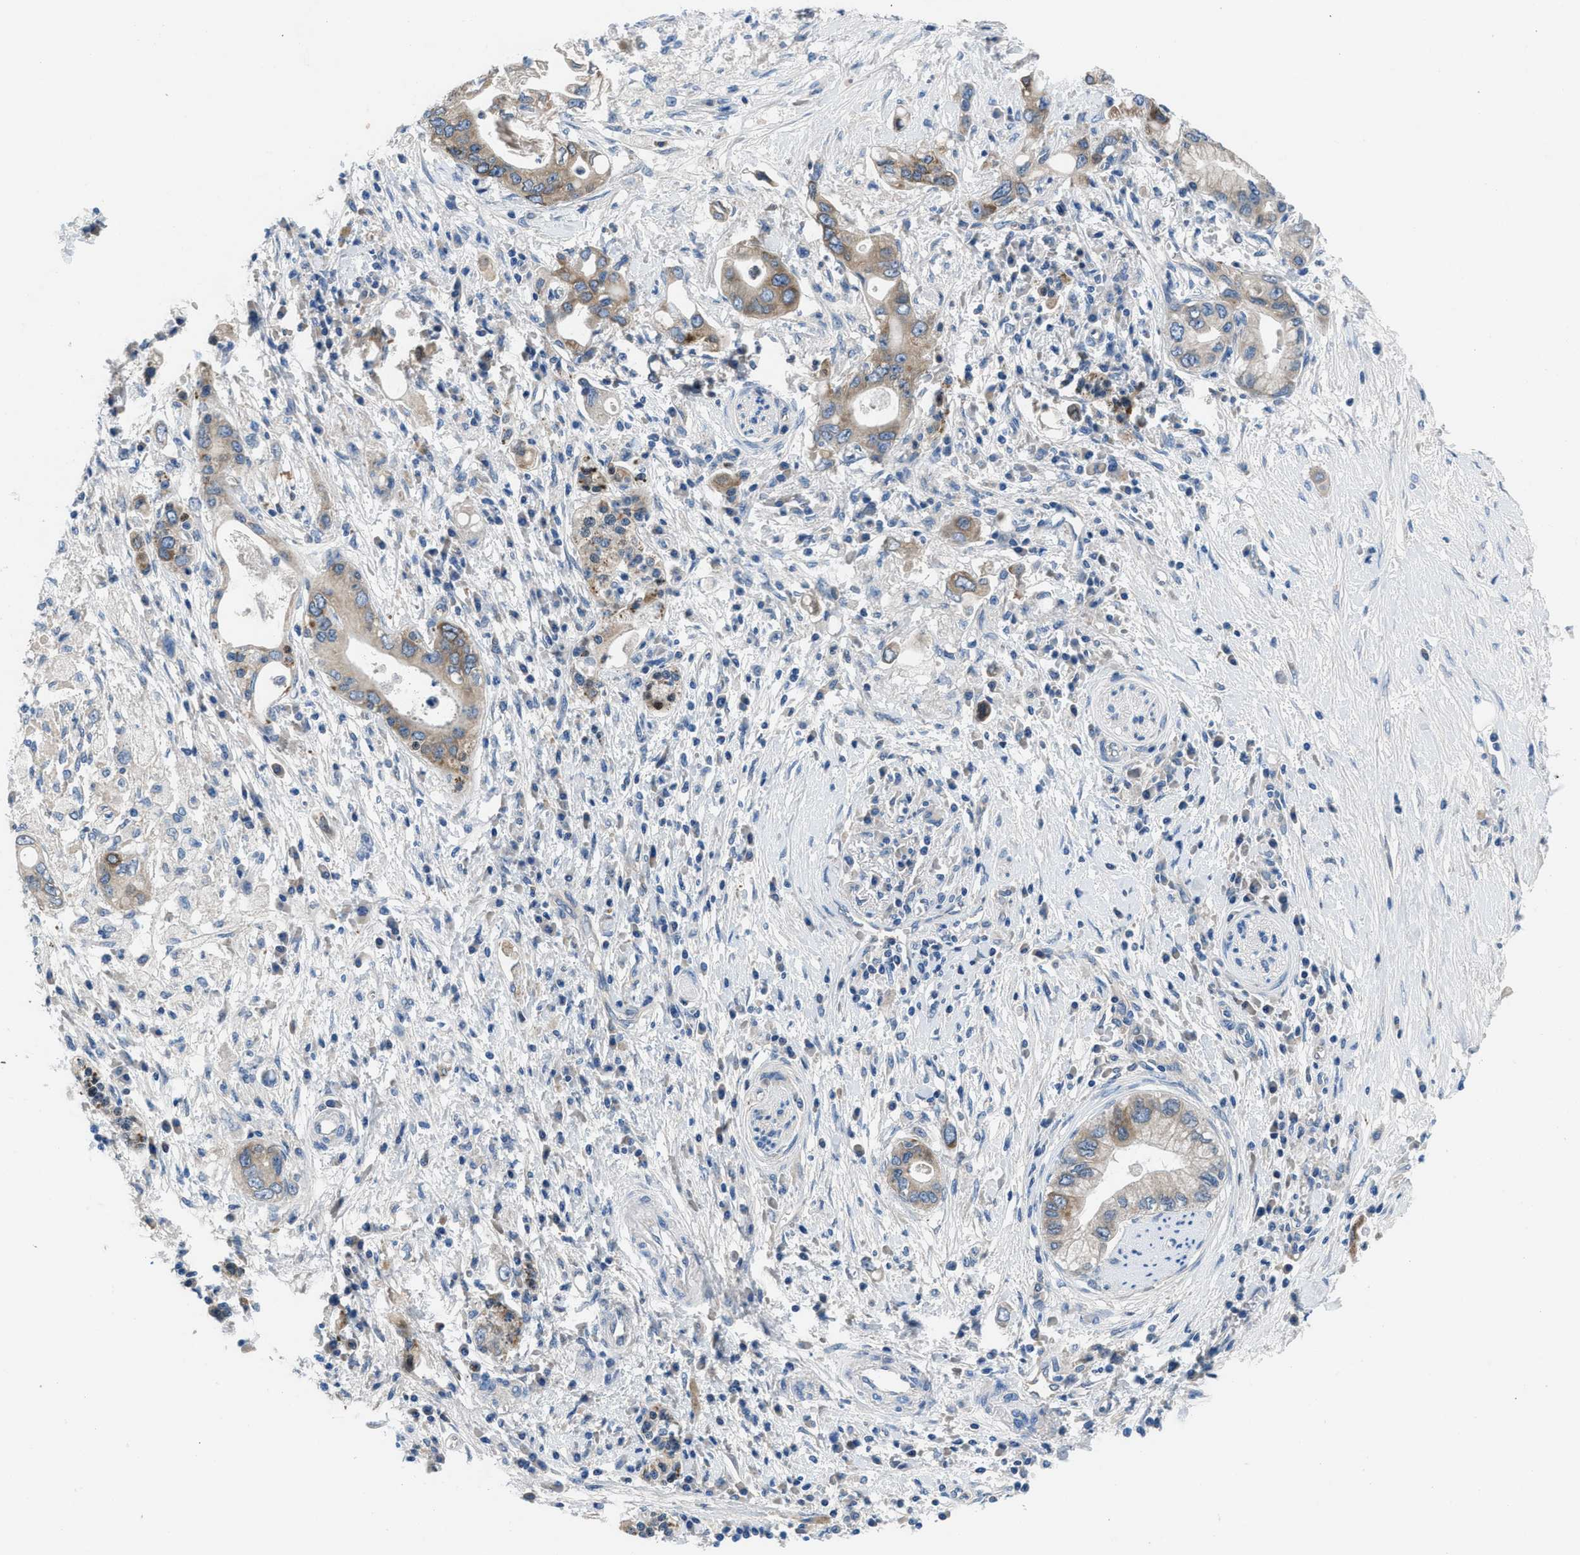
{"staining": {"intensity": "weak", "quantity": ">75%", "location": "cytoplasmic/membranous"}, "tissue": "pancreatic cancer", "cell_type": "Tumor cells", "image_type": "cancer", "snomed": [{"axis": "morphology", "description": "Adenocarcinoma, NOS"}, {"axis": "topography", "description": "Pancreas"}], "caption": "Protein expression analysis of pancreatic adenocarcinoma reveals weak cytoplasmic/membranous positivity in approximately >75% of tumor cells.", "gene": "PGR", "patient": {"sex": "female", "age": 73}}